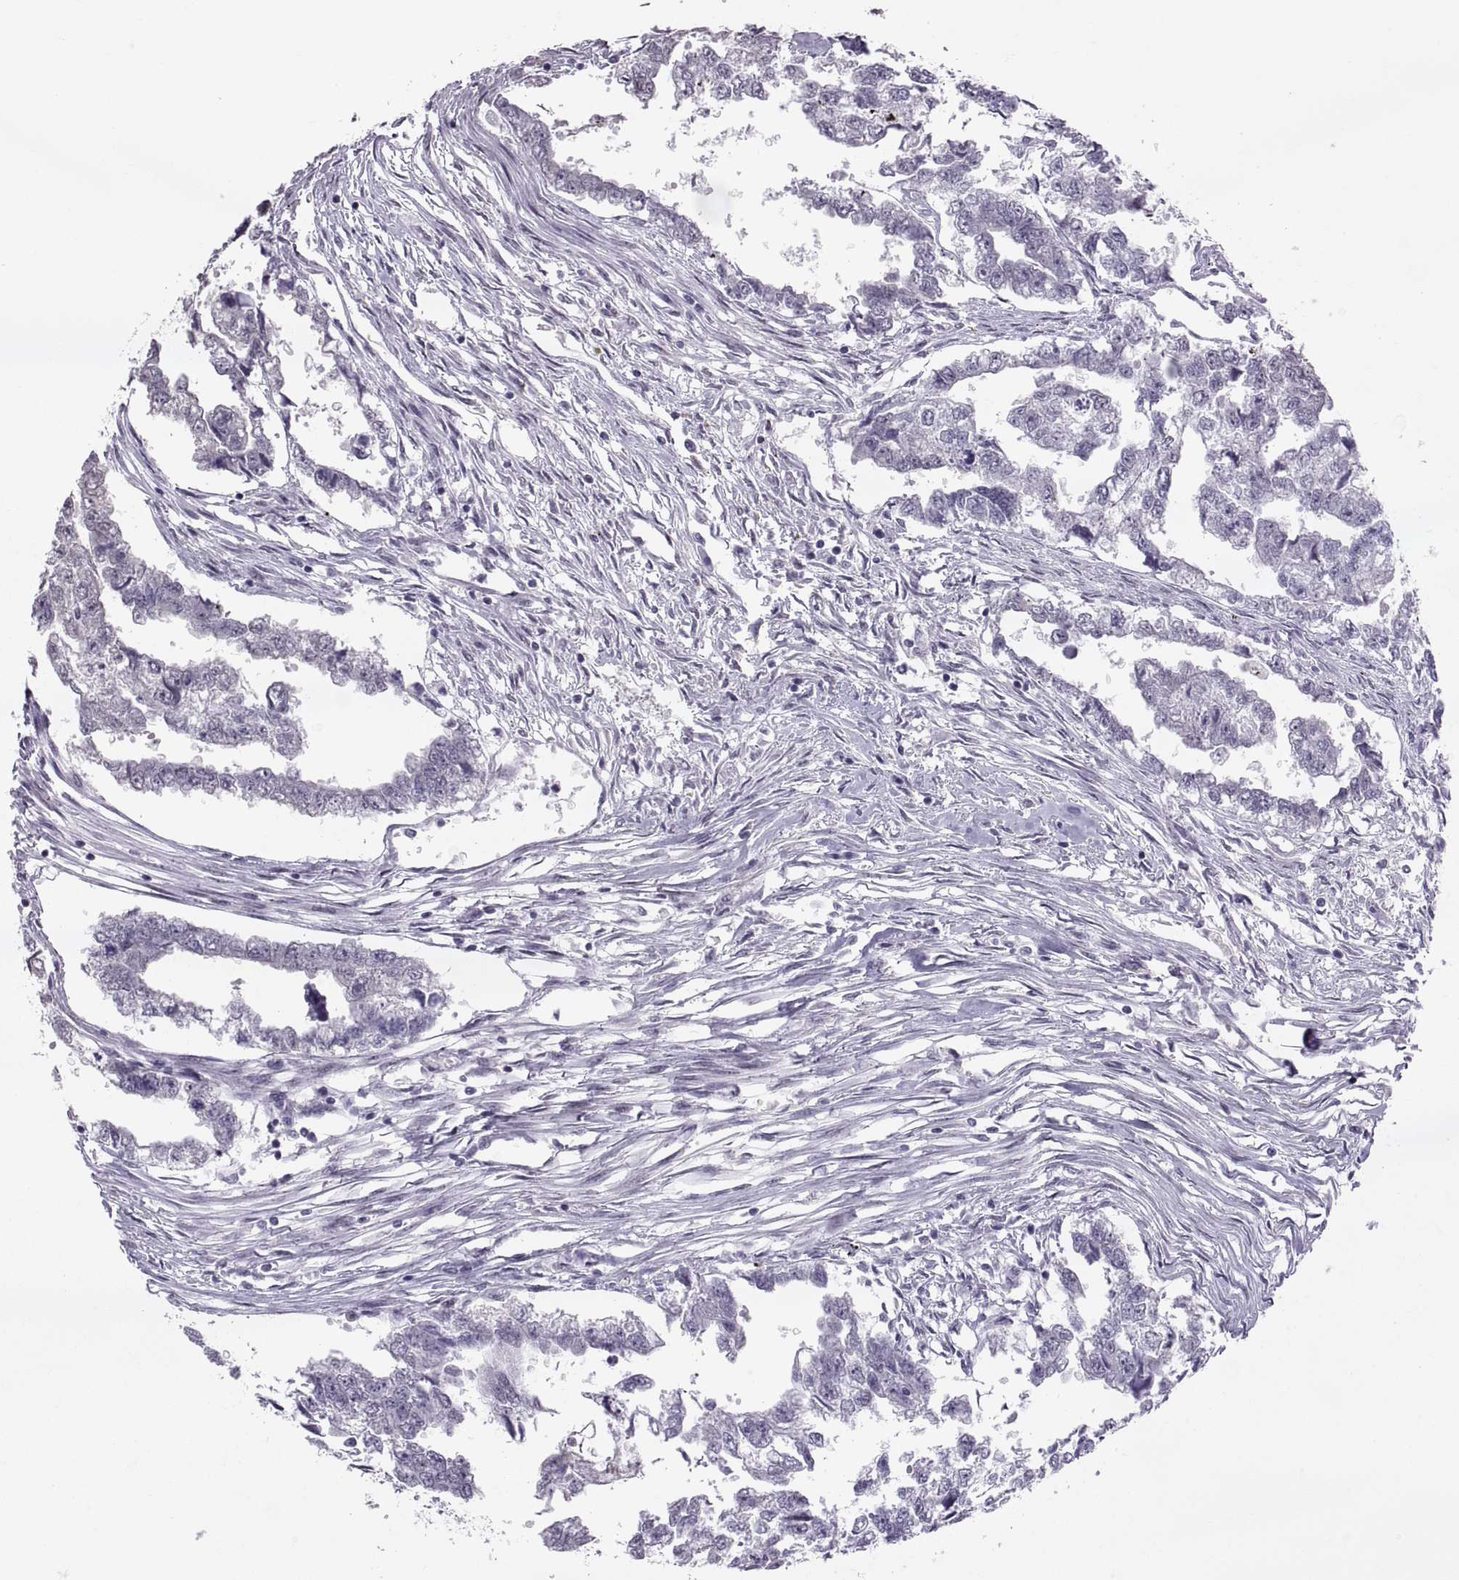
{"staining": {"intensity": "negative", "quantity": "none", "location": "none"}, "tissue": "testis cancer", "cell_type": "Tumor cells", "image_type": "cancer", "snomed": [{"axis": "morphology", "description": "Carcinoma, Embryonal, NOS"}, {"axis": "morphology", "description": "Teratoma, malignant, NOS"}, {"axis": "topography", "description": "Testis"}], "caption": "This is a photomicrograph of immunohistochemistry staining of embryonal carcinoma (testis), which shows no positivity in tumor cells.", "gene": "KRT77", "patient": {"sex": "male", "age": 44}}